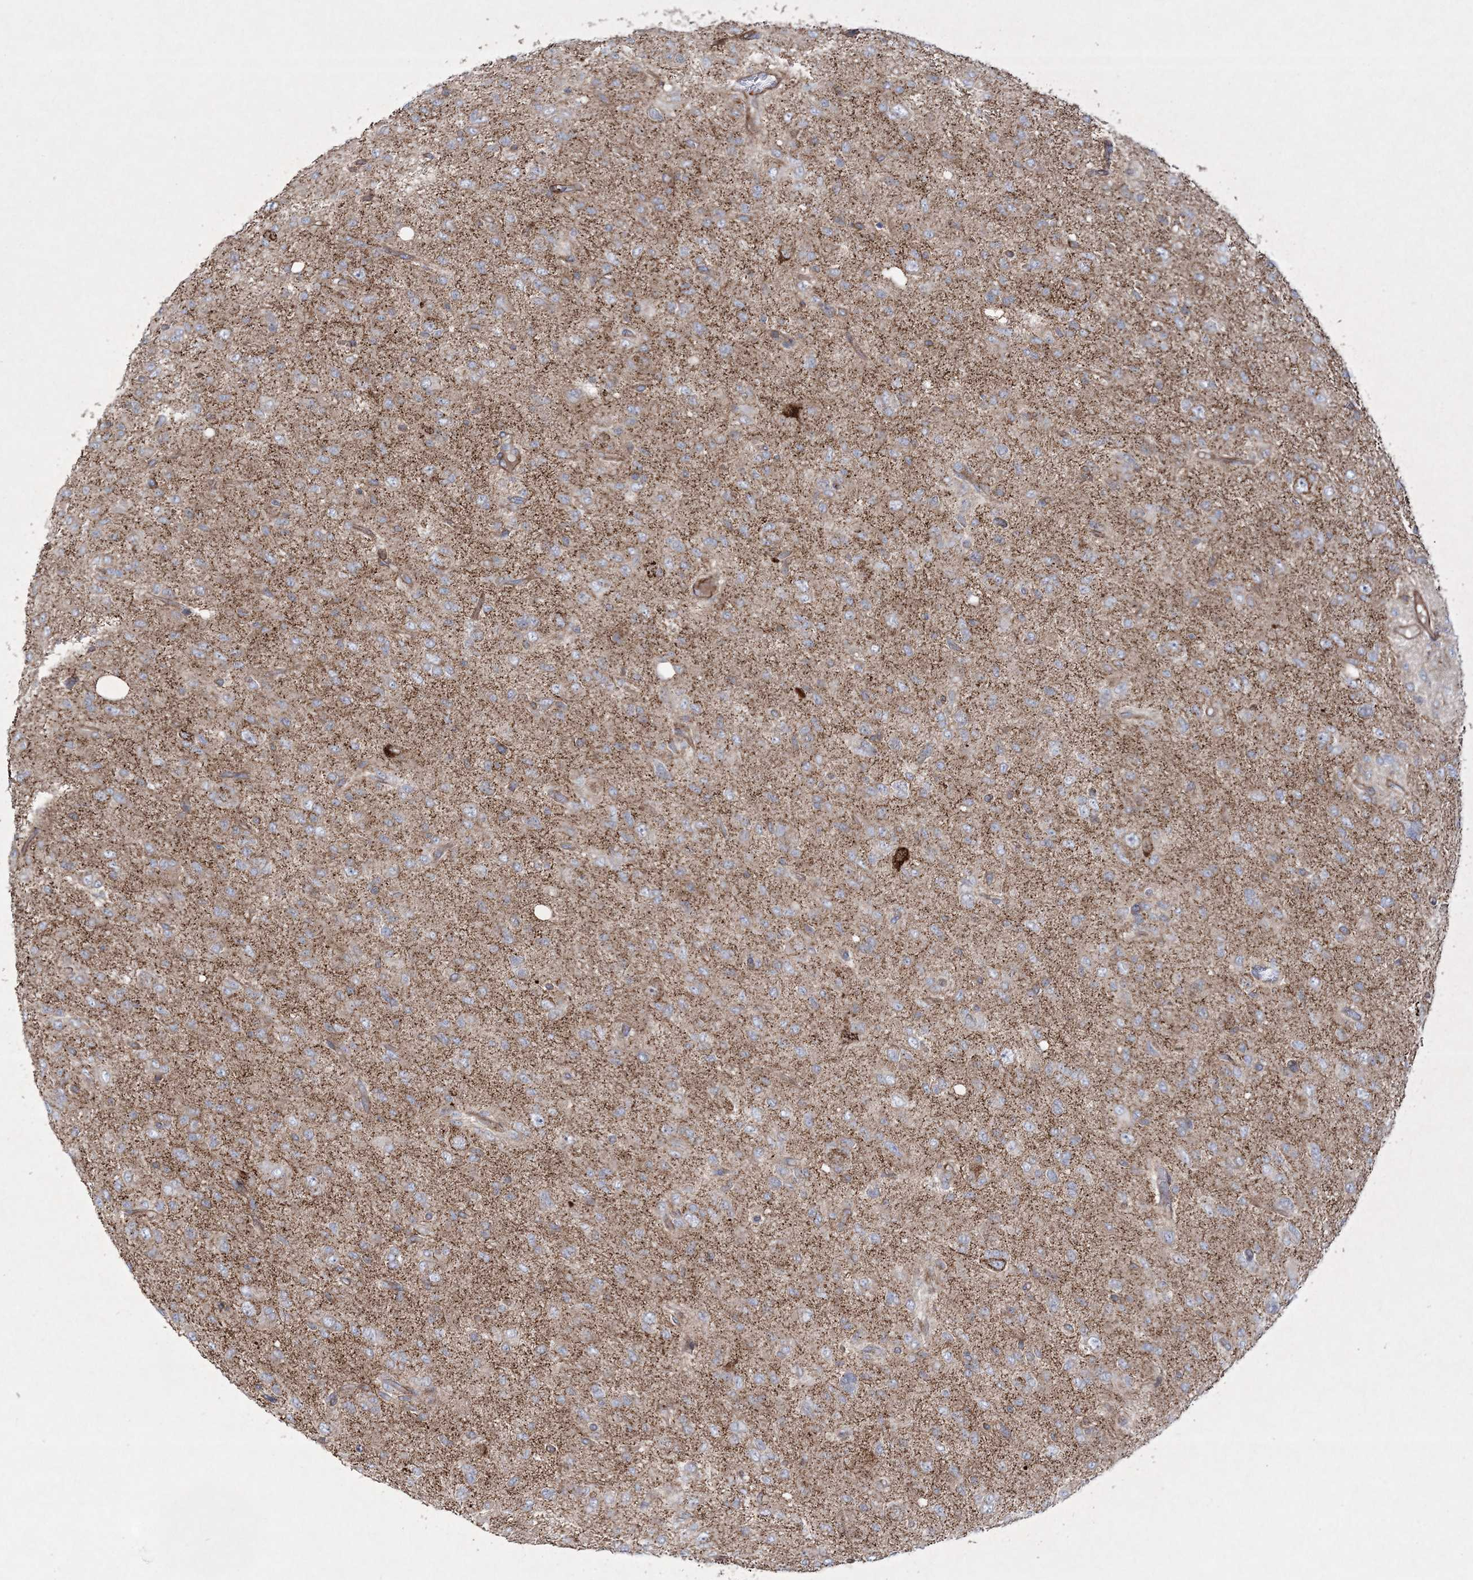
{"staining": {"intensity": "moderate", "quantity": "<25%", "location": "cytoplasmic/membranous"}, "tissue": "glioma", "cell_type": "Tumor cells", "image_type": "cancer", "snomed": [{"axis": "morphology", "description": "Glioma, malignant, High grade"}, {"axis": "topography", "description": "Brain"}], "caption": "This photomicrograph shows immunohistochemistry staining of glioma, with low moderate cytoplasmic/membranous positivity in approximately <25% of tumor cells.", "gene": "RICTOR", "patient": {"sex": "female", "age": 59}}